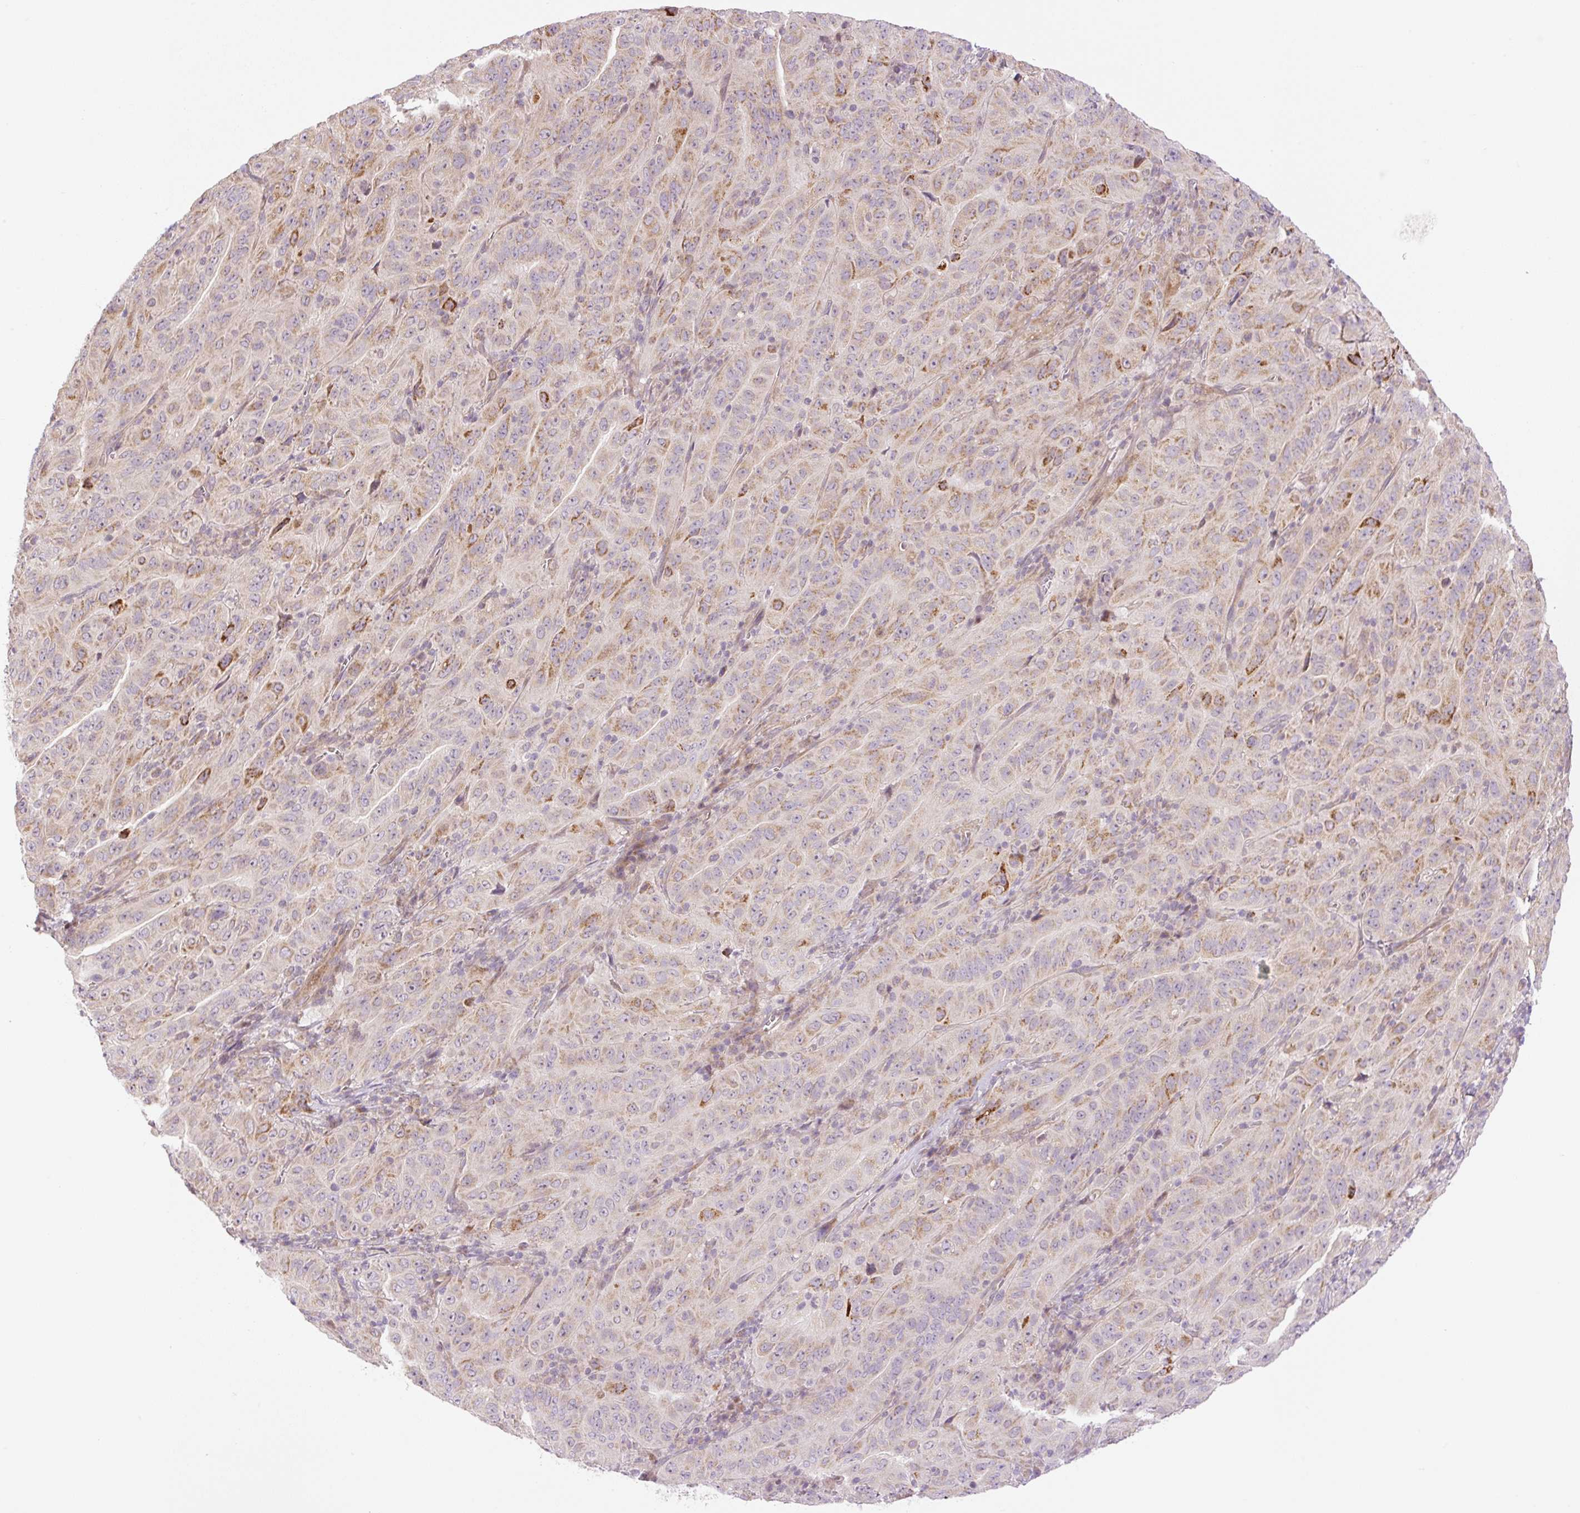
{"staining": {"intensity": "strong", "quantity": "<25%", "location": "cytoplasmic/membranous"}, "tissue": "pancreatic cancer", "cell_type": "Tumor cells", "image_type": "cancer", "snomed": [{"axis": "morphology", "description": "Adenocarcinoma, NOS"}, {"axis": "topography", "description": "Pancreas"}], "caption": "IHC of pancreatic adenocarcinoma reveals medium levels of strong cytoplasmic/membranous staining in approximately <25% of tumor cells.", "gene": "ZNF394", "patient": {"sex": "male", "age": 63}}